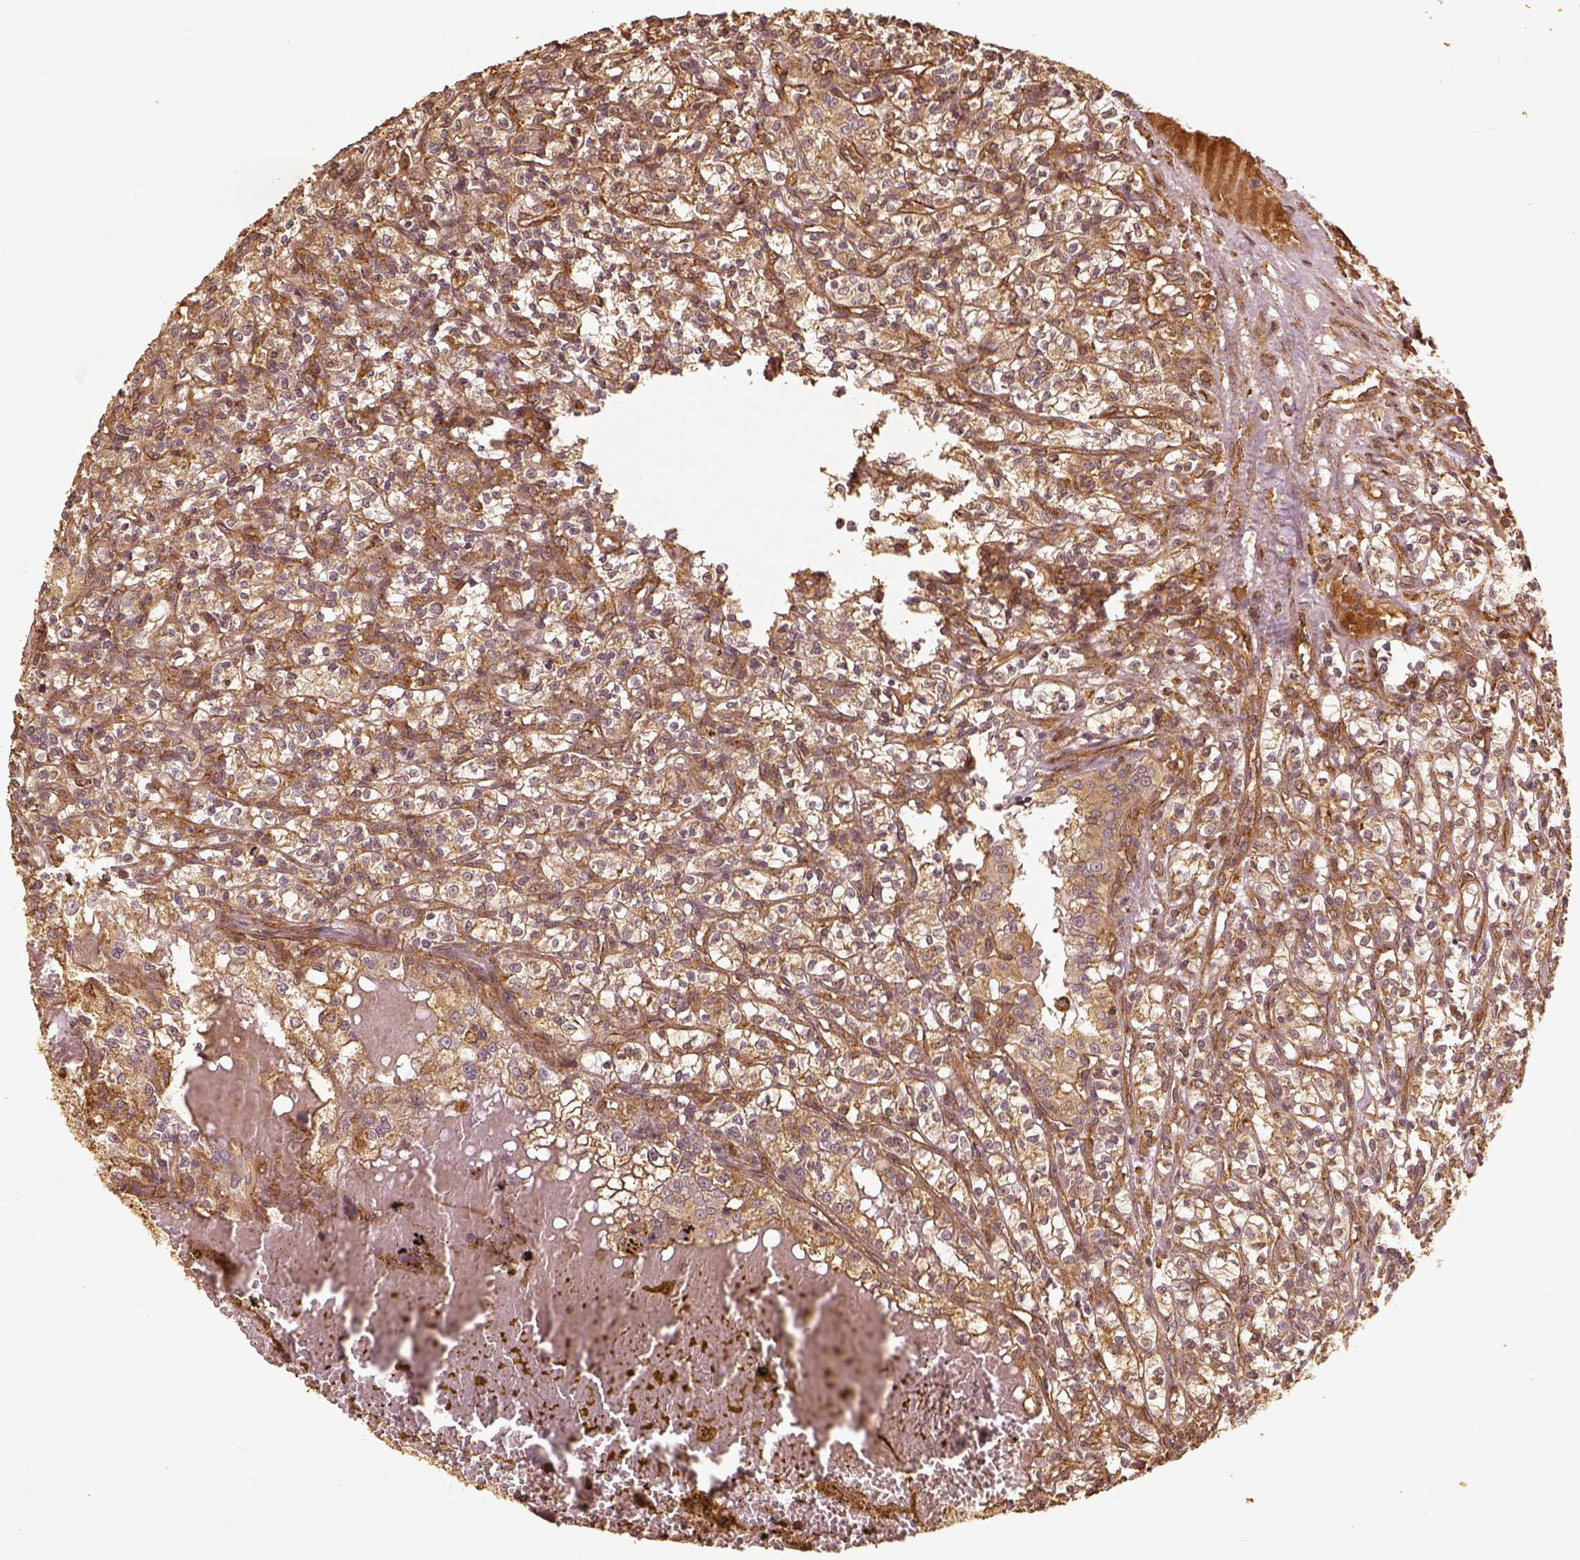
{"staining": {"intensity": "weak", "quantity": ">75%", "location": "cytoplasmic/membranous"}, "tissue": "renal cancer", "cell_type": "Tumor cells", "image_type": "cancer", "snomed": [{"axis": "morphology", "description": "Adenocarcinoma, NOS"}, {"axis": "topography", "description": "Kidney"}], "caption": "Brown immunohistochemical staining in human renal adenocarcinoma displays weak cytoplasmic/membranous positivity in approximately >75% of tumor cells.", "gene": "VEGFA", "patient": {"sex": "male", "age": 36}}